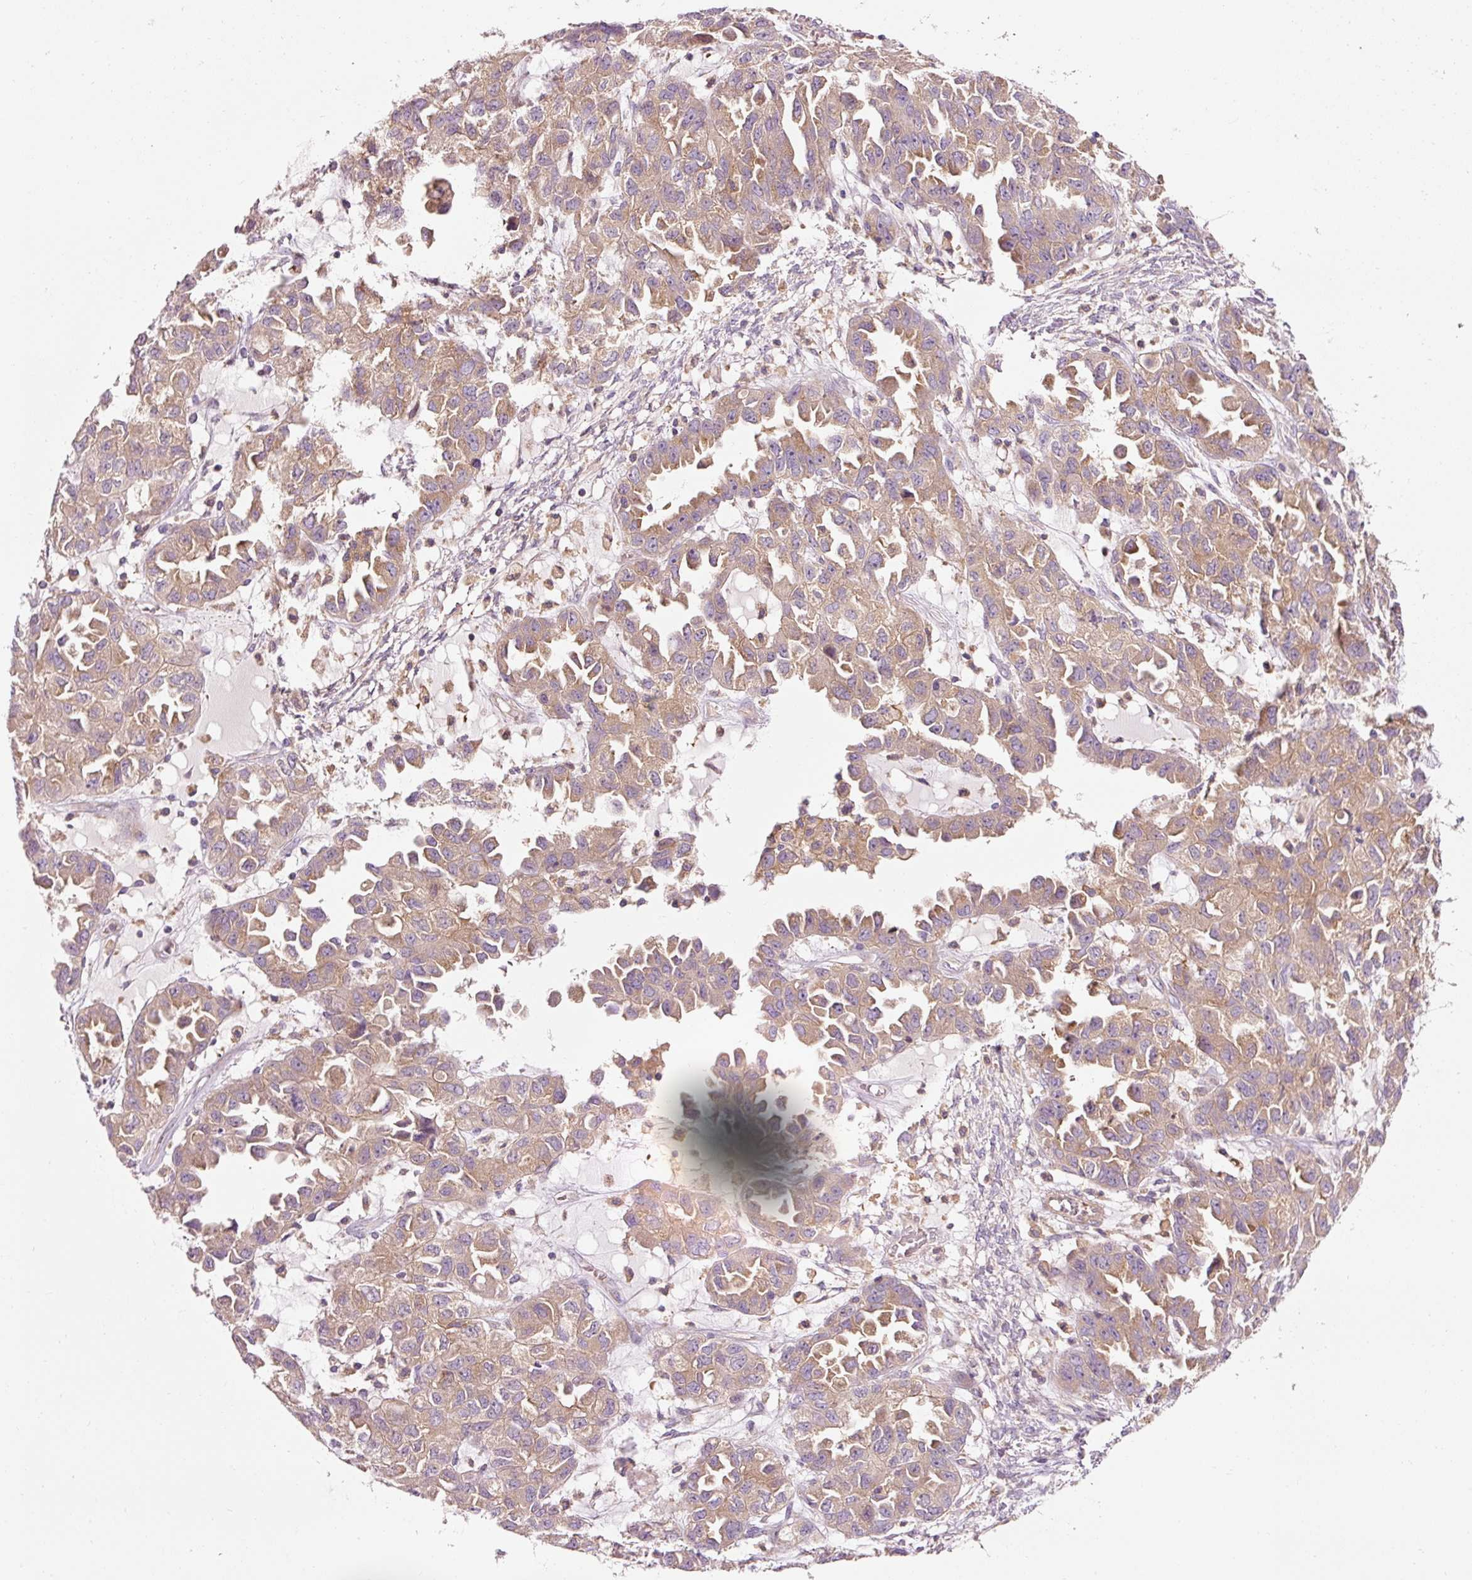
{"staining": {"intensity": "moderate", "quantity": ">75%", "location": "cytoplasmic/membranous"}, "tissue": "ovarian cancer", "cell_type": "Tumor cells", "image_type": "cancer", "snomed": [{"axis": "morphology", "description": "Cystadenocarcinoma, serous, NOS"}, {"axis": "topography", "description": "Ovary"}], "caption": "Protein staining of ovarian cancer (serous cystadenocarcinoma) tissue reveals moderate cytoplasmic/membranous staining in approximately >75% of tumor cells.", "gene": "NAPA", "patient": {"sex": "female", "age": 84}}